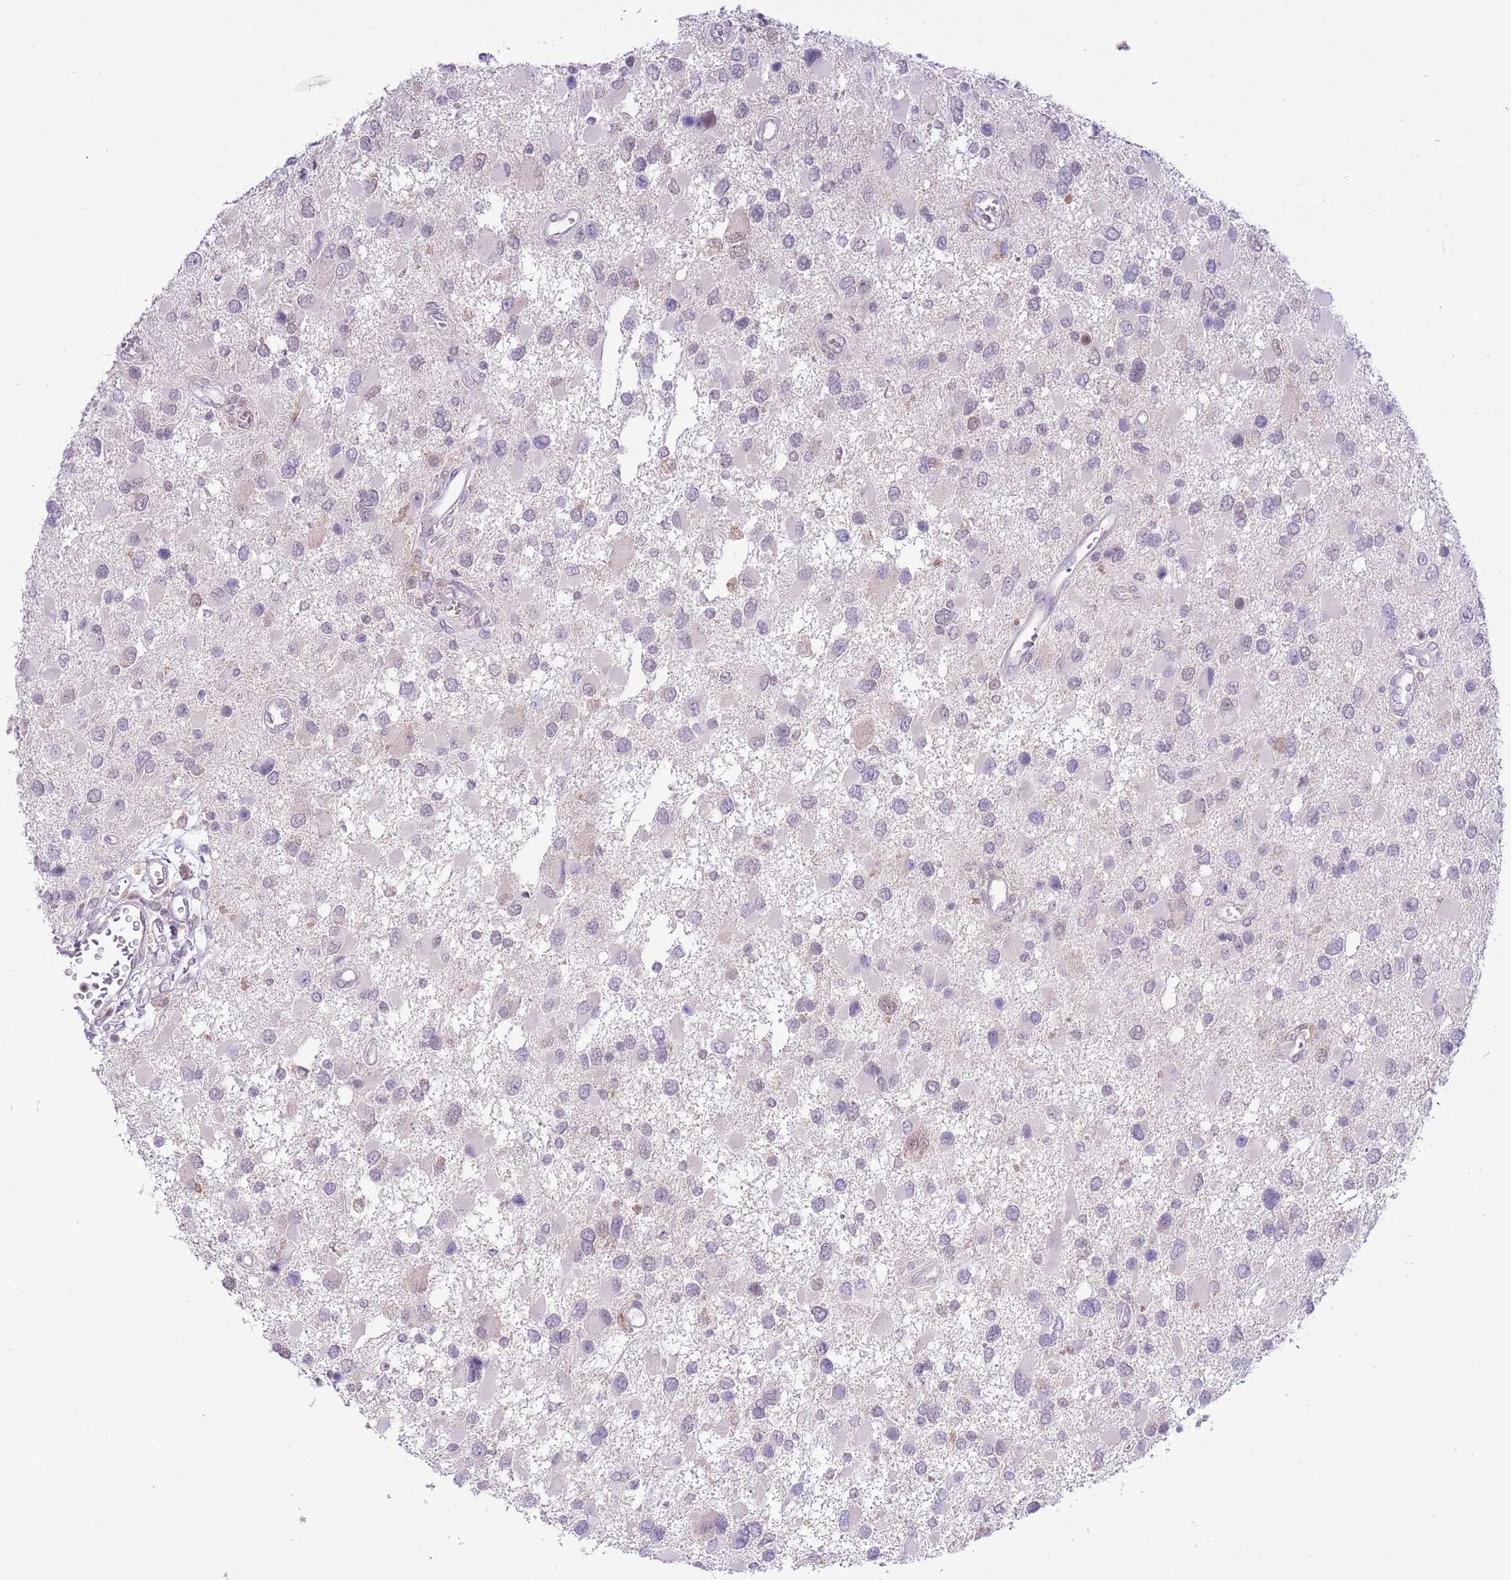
{"staining": {"intensity": "negative", "quantity": "none", "location": "none"}, "tissue": "glioma", "cell_type": "Tumor cells", "image_type": "cancer", "snomed": [{"axis": "morphology", "description": "Glioma, malignant, High grade"}, {"axis": "topography", "description": "Brain"}], "caption": "This photomicrograph is of high-grade glioma (malignant) stained with immunohistochemistry (IHC) to label a protein in brown with the nuclei are counter-stained blue. There is no expression in tumor cells. (Immunohistochemistry (ihc), brightfield microscopy, high magnification).", "gene": "GALK2", "patient": {"sex": "male", "age": 53}}